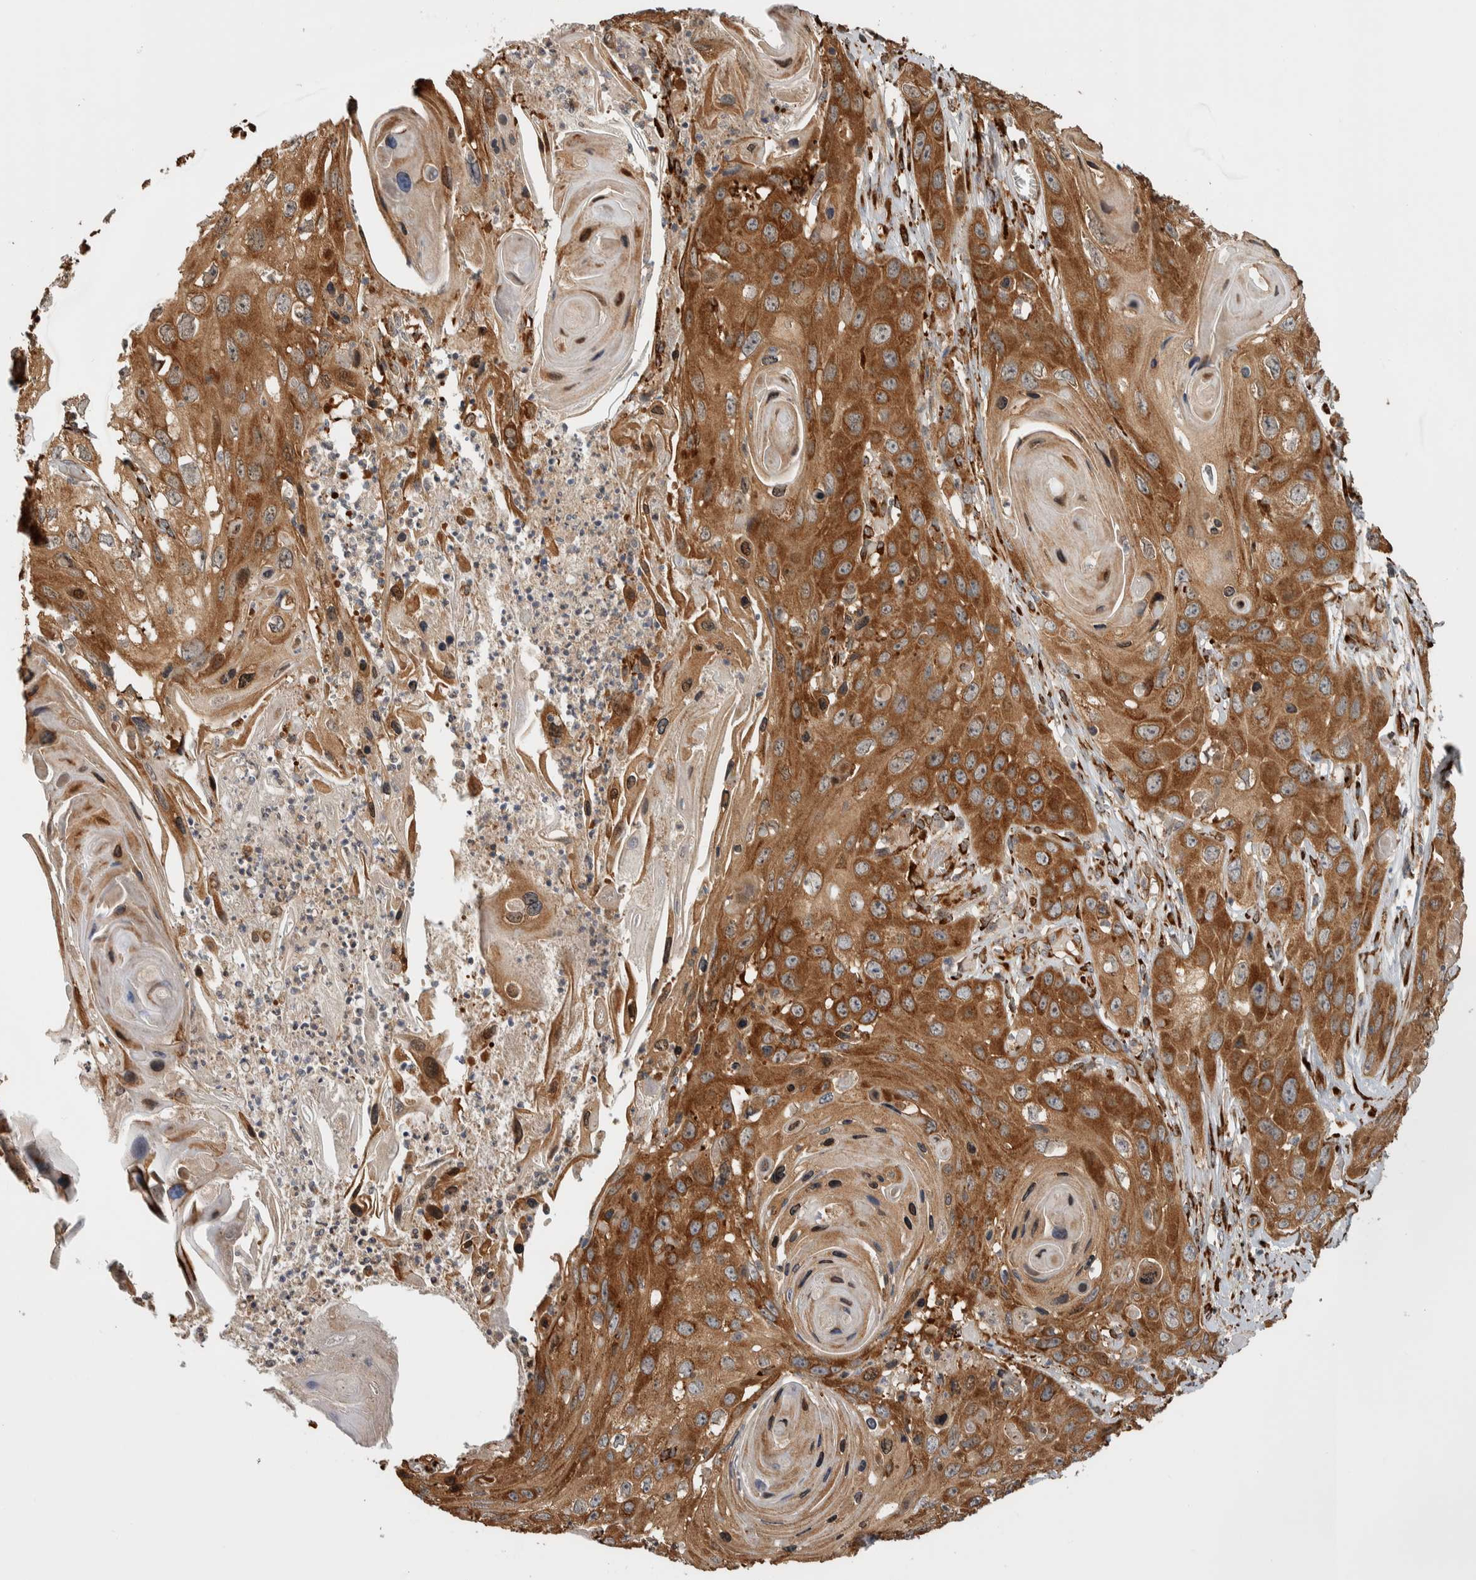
{"staining": {"intensity": "strong", "quantity": ">75%", "location": "cytoplasmic/membranous"}, "tissue": "skin cancer", "cell_type": "Tumor cells", "image_type": "cancer", "snomed": [{"axis": "morphology", "description": "Squamous cell carcinoma, NOS"}, {"axis": "topography", "description": "Skin"}], "caption": "The histopathology image reveals staining of skin cancer, revealing strong cytoplasmic/membranous protein expression (brown color) within tumor cells. (DAB (3,3'-diaminobenzidine) = brown stain, brightfield microscopy at high magnification).", "gene": "EIF3H", "patient": {"sex": "male", "age": 55}}